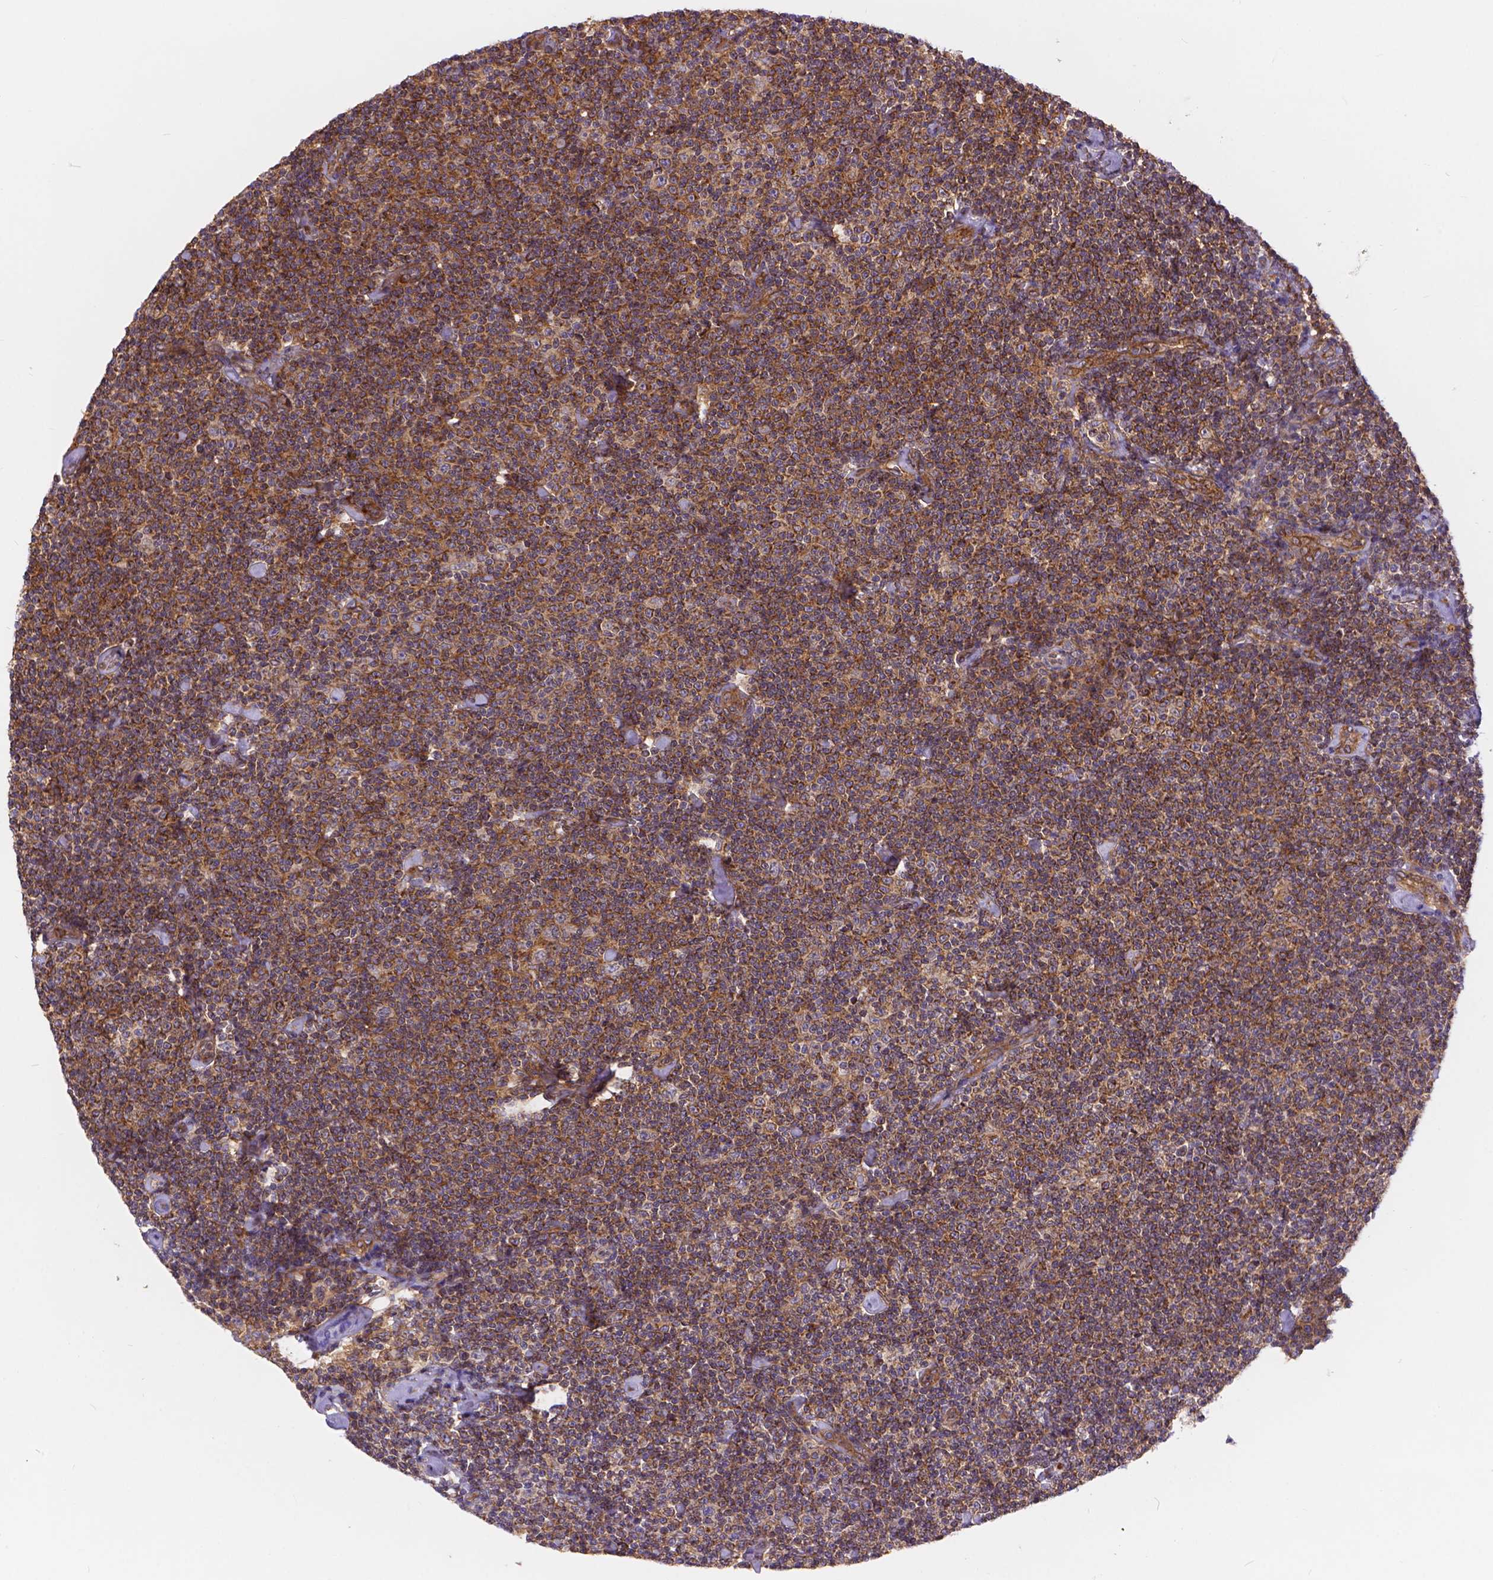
{"staining": {"intensity": "moderate", "quantity": ">75%", "location": "cytoplasmic/membranous"}, "tissue": "lymphoma", "cell_type": "Tumor cells", "image_type": "cancer", "snomed": [{"axis": "morphology", "description": "Malignant lymphoma, non-Hodgkin's type, Low grade"}, {"axis": "topography", "description": "Lymph node"}], "caption": "Immunohistochemistry (IHC) photomicrograph of neoplastic tissue: human low-grade malignant lymphoma, non-Hodgkin's type stained using immunohistochemistry (IHC) exhibits medium levels of moderate protein expression localized specifically in the cytoplasmic/membranous of tumor cells, appearing as a cytoplasmic/membranous brown color.", "gene": "ARAP1", "patient": {"sex": "male", "age": 81}}